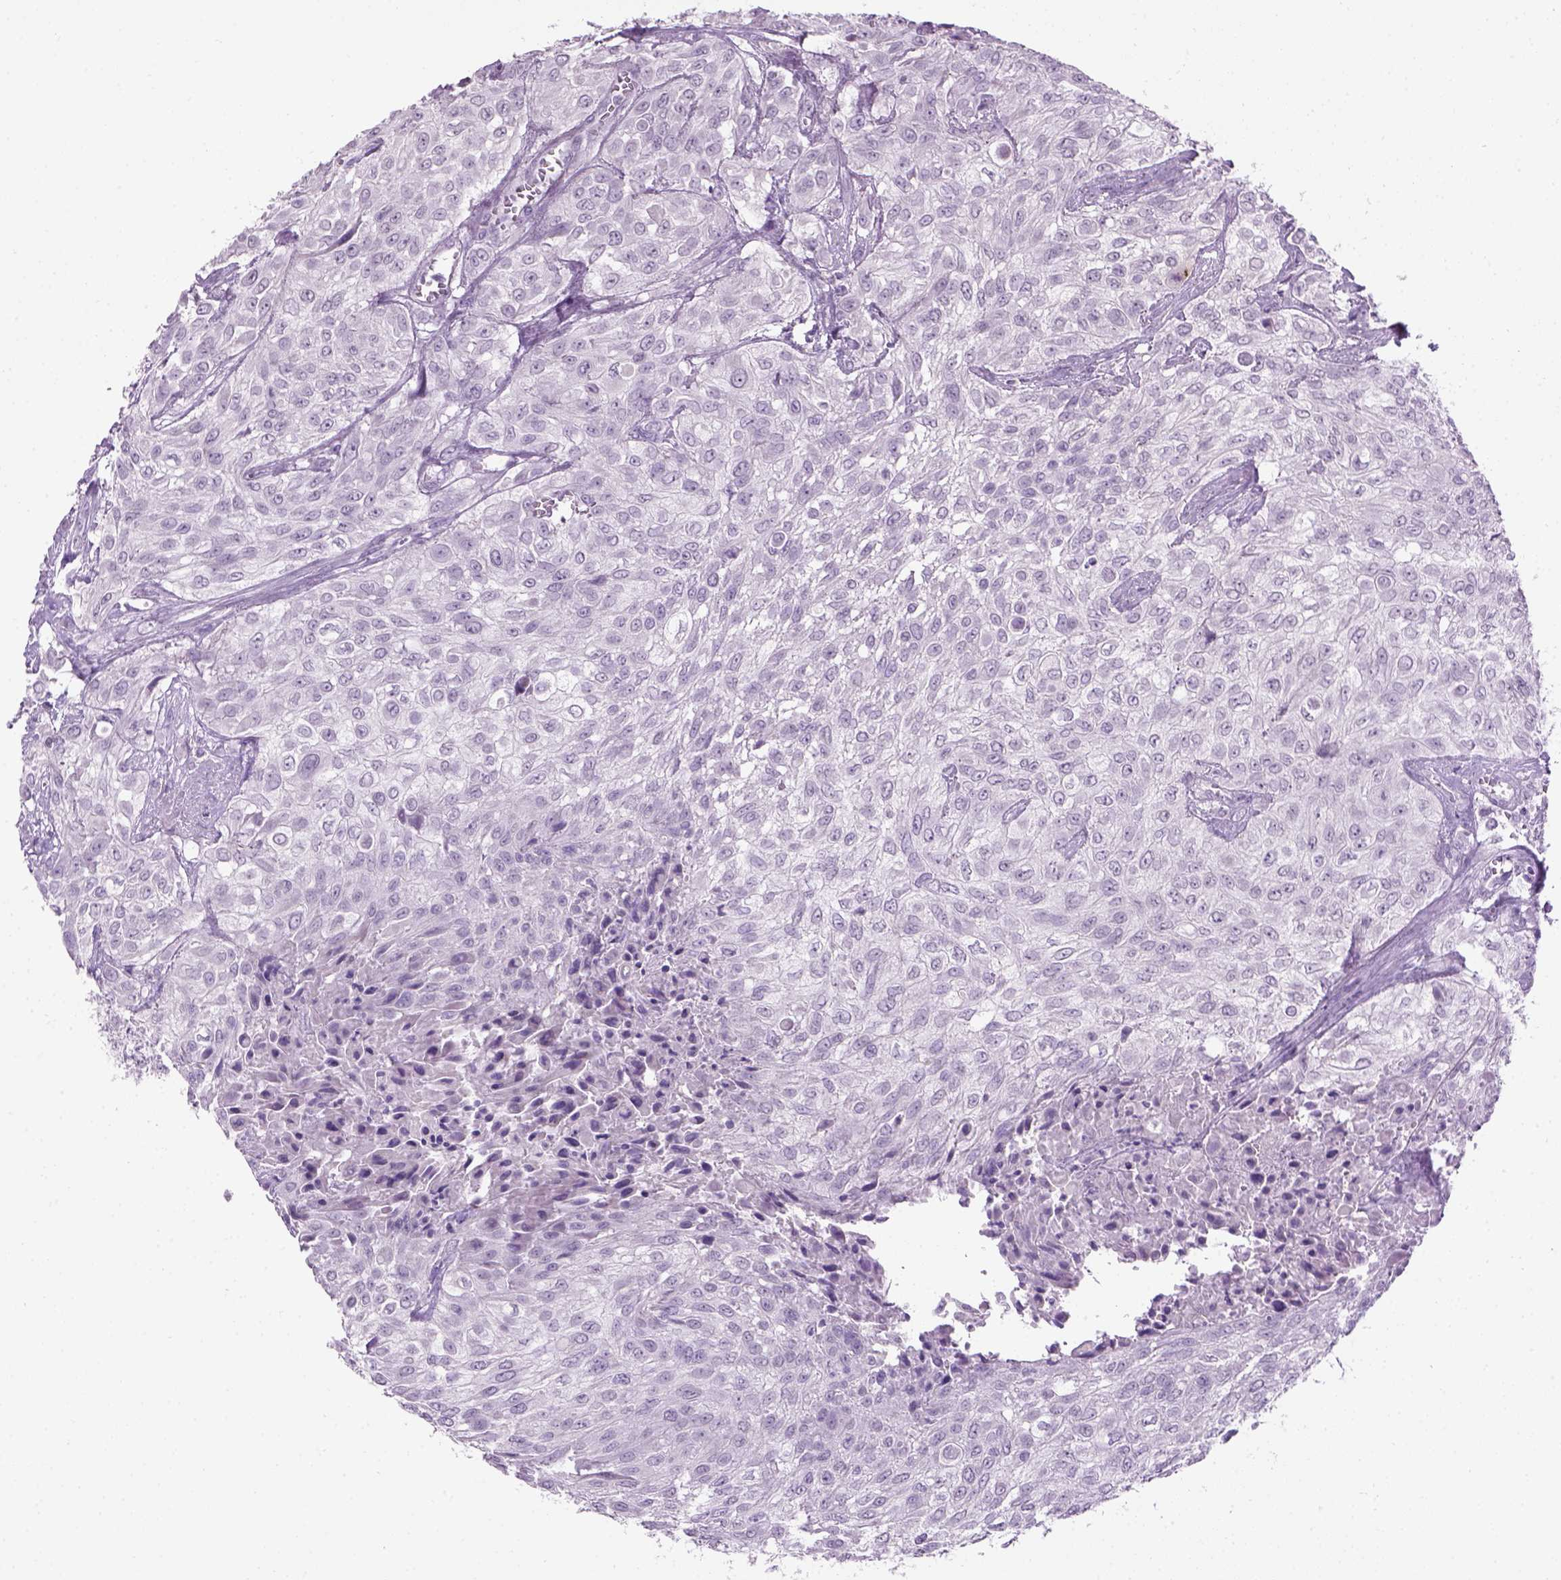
{"staining": {"intensity": "negative", "quantity": "none", "location": "none"}, "tissue": "urothelial cancer", "cell_type": "Tumor cells", "image_type": "cancer", "snomed": [{"axis": "morphology", "description": "Urothelial carcinoma, High grade"}, {"axis": "topography", "description": "Urinary bladder"}], "caption": "Immunohistochemical staining of high-grade urothelial carcinoma reveals no significant expression in tumor cells.", "gene": "GABRB2", "patient": {"sex": "male", "age": 57}}